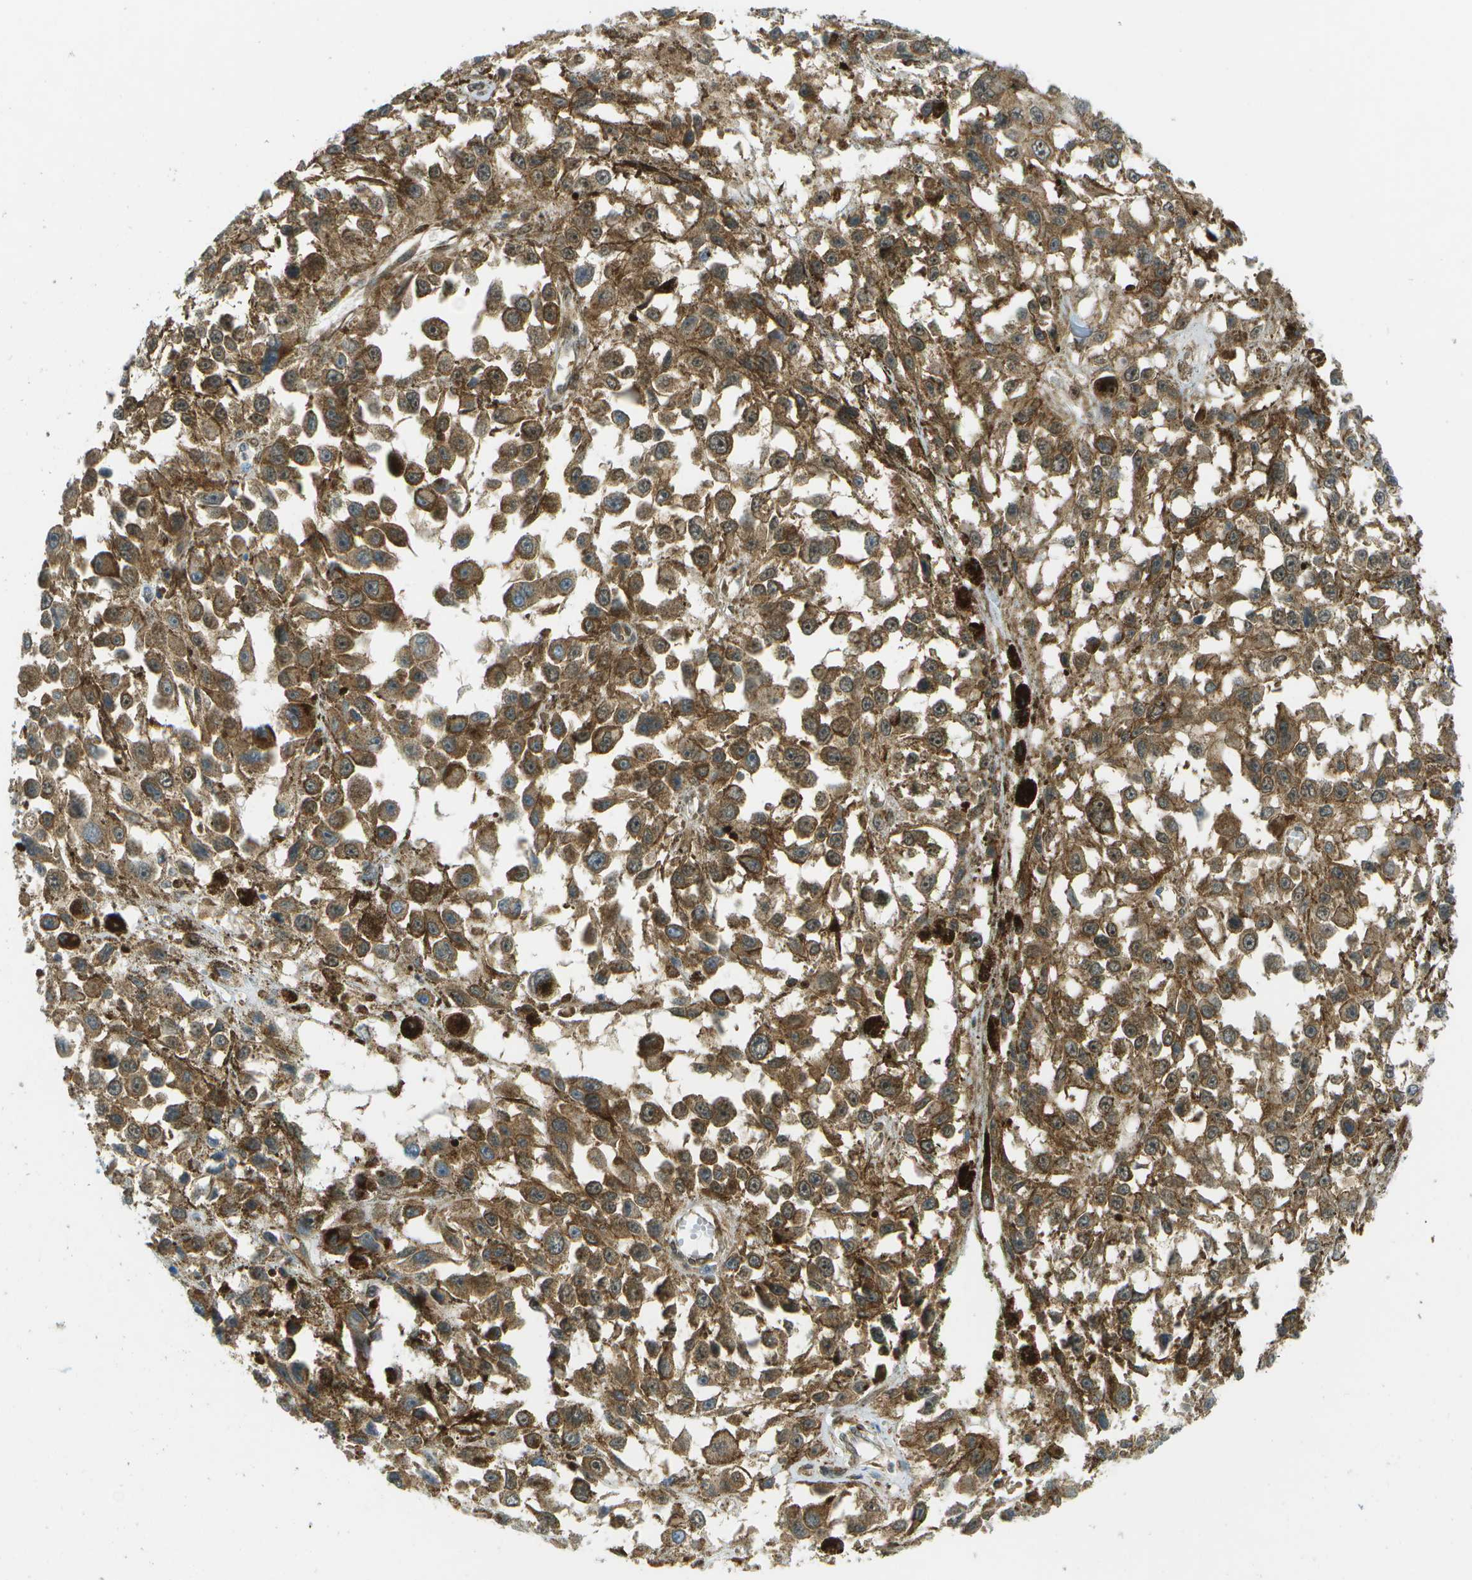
{"staining": {"intensity": "moderate", "quantity": ">75%", "location": "cytoplasmic/membranous"}, "tissue": "melanoma", "cell_type": "Tumor cells", "image_type": "cancer", "snomed": [{"axis": "morphology", "description": "Malignant melanoma, Metastatic site"}, {"axis": "topography", "description": "Lymph node"}], "caption": "Melanoma stained with a brown dye exhibits moderate cytoplasmic/membranous positive positivity in about >75% of tumor cells.", "gene": "TMTC1", "patient": {"sex": "male", "age": 59}}